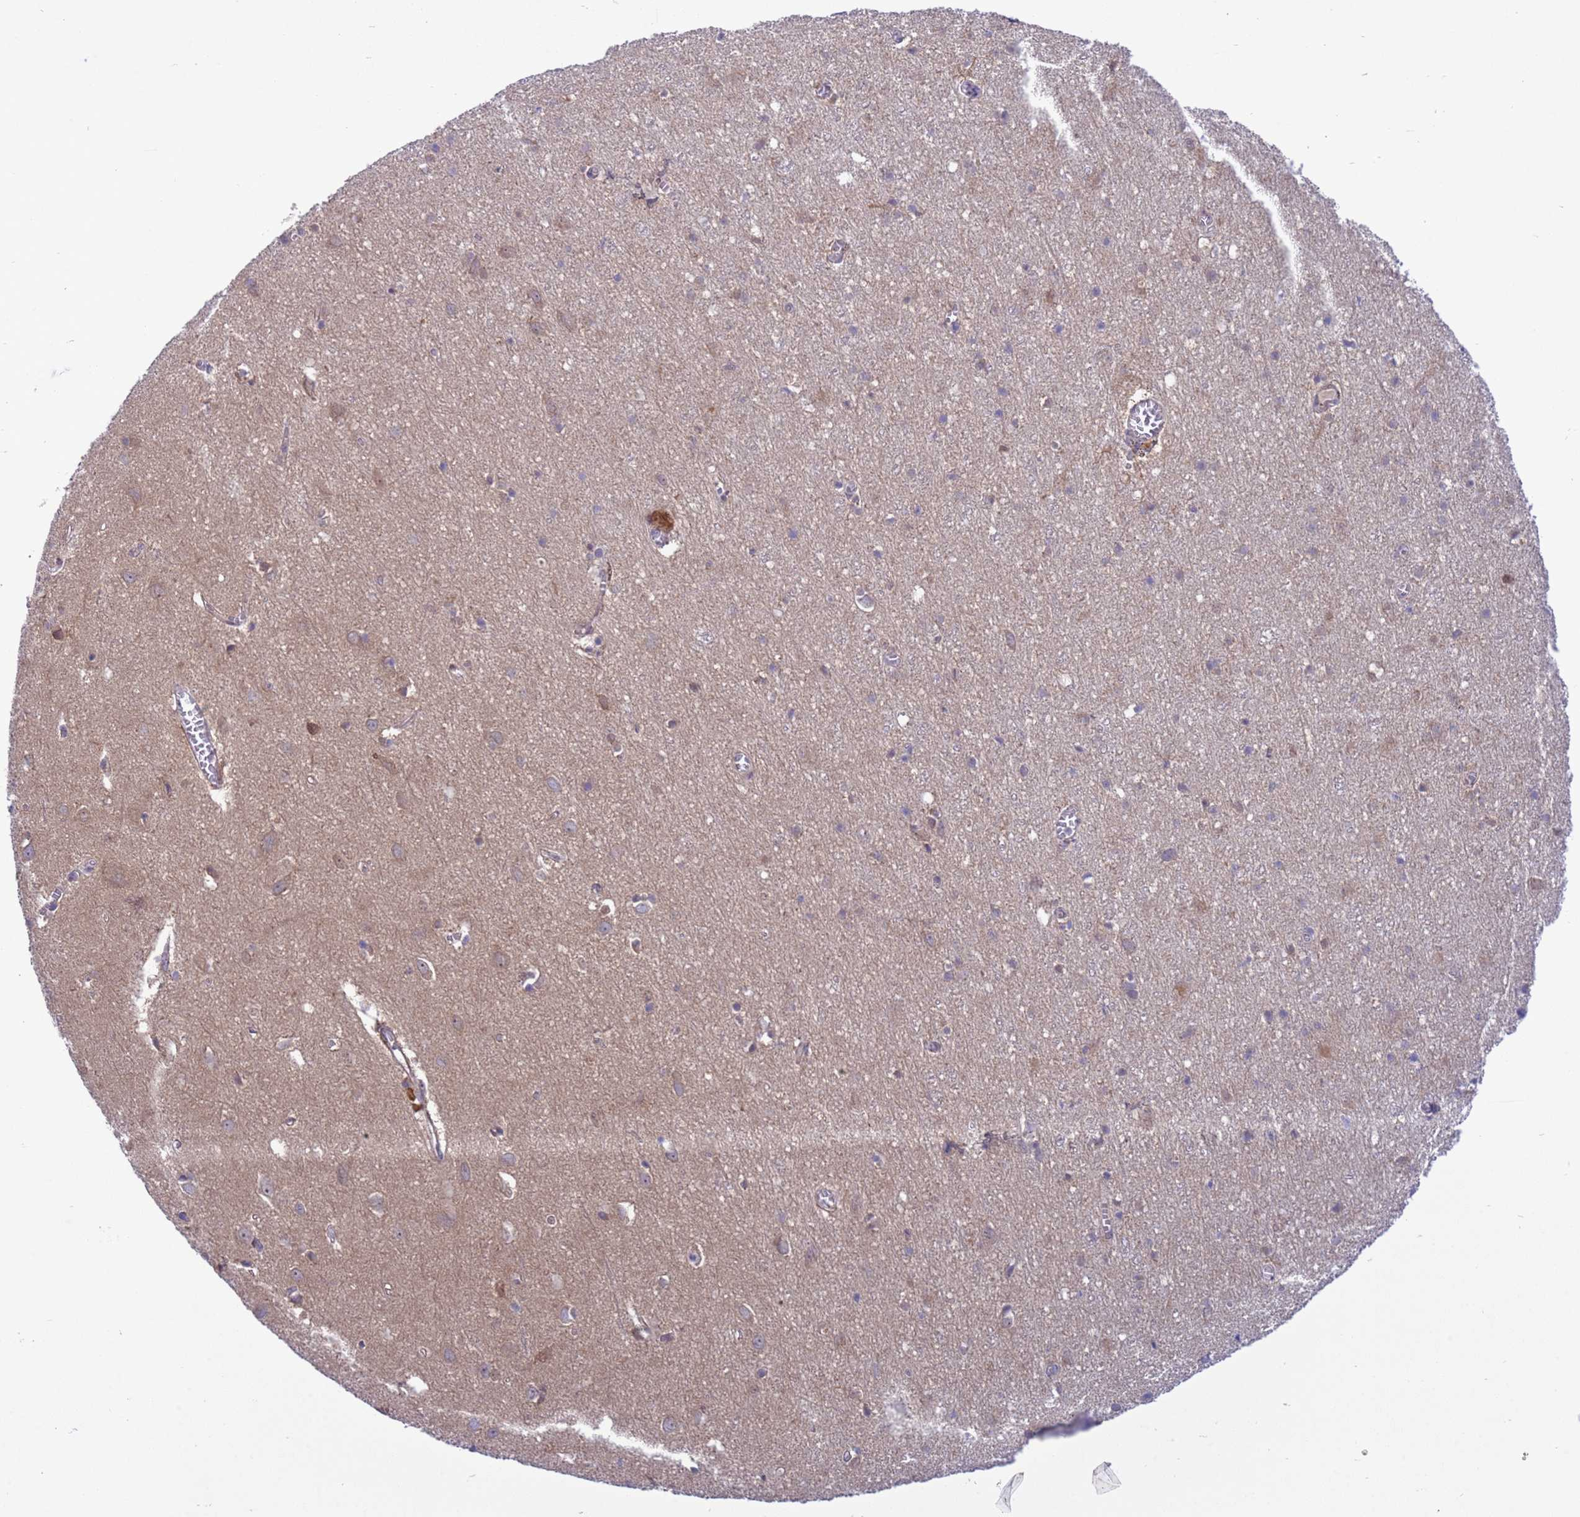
{"staining": {"intensity": "weak", "quantity": ">75%", "location": "cytoplasmic/membranous"}, "tissue": "cerebral cortex", "cell_type": "Endothelial cells", "image_type": "normal", "snomed": [{"axis": "morphology", "description": "Normal tissue, NOS"}, {"axis": "topography", "description": "Cerebral cortex"}], "caption": "The photomicrograph reveals immunohistochemical staining of normal cerebral cortex. There is weak cytoplasmic/membranous staining is appreciated in about >75% of endothelial cells. (Brightfield microscopy of DAB IHC at high magnification).", "gene": "ZNF461", "patient": {"sex": "female", "age": 64}}